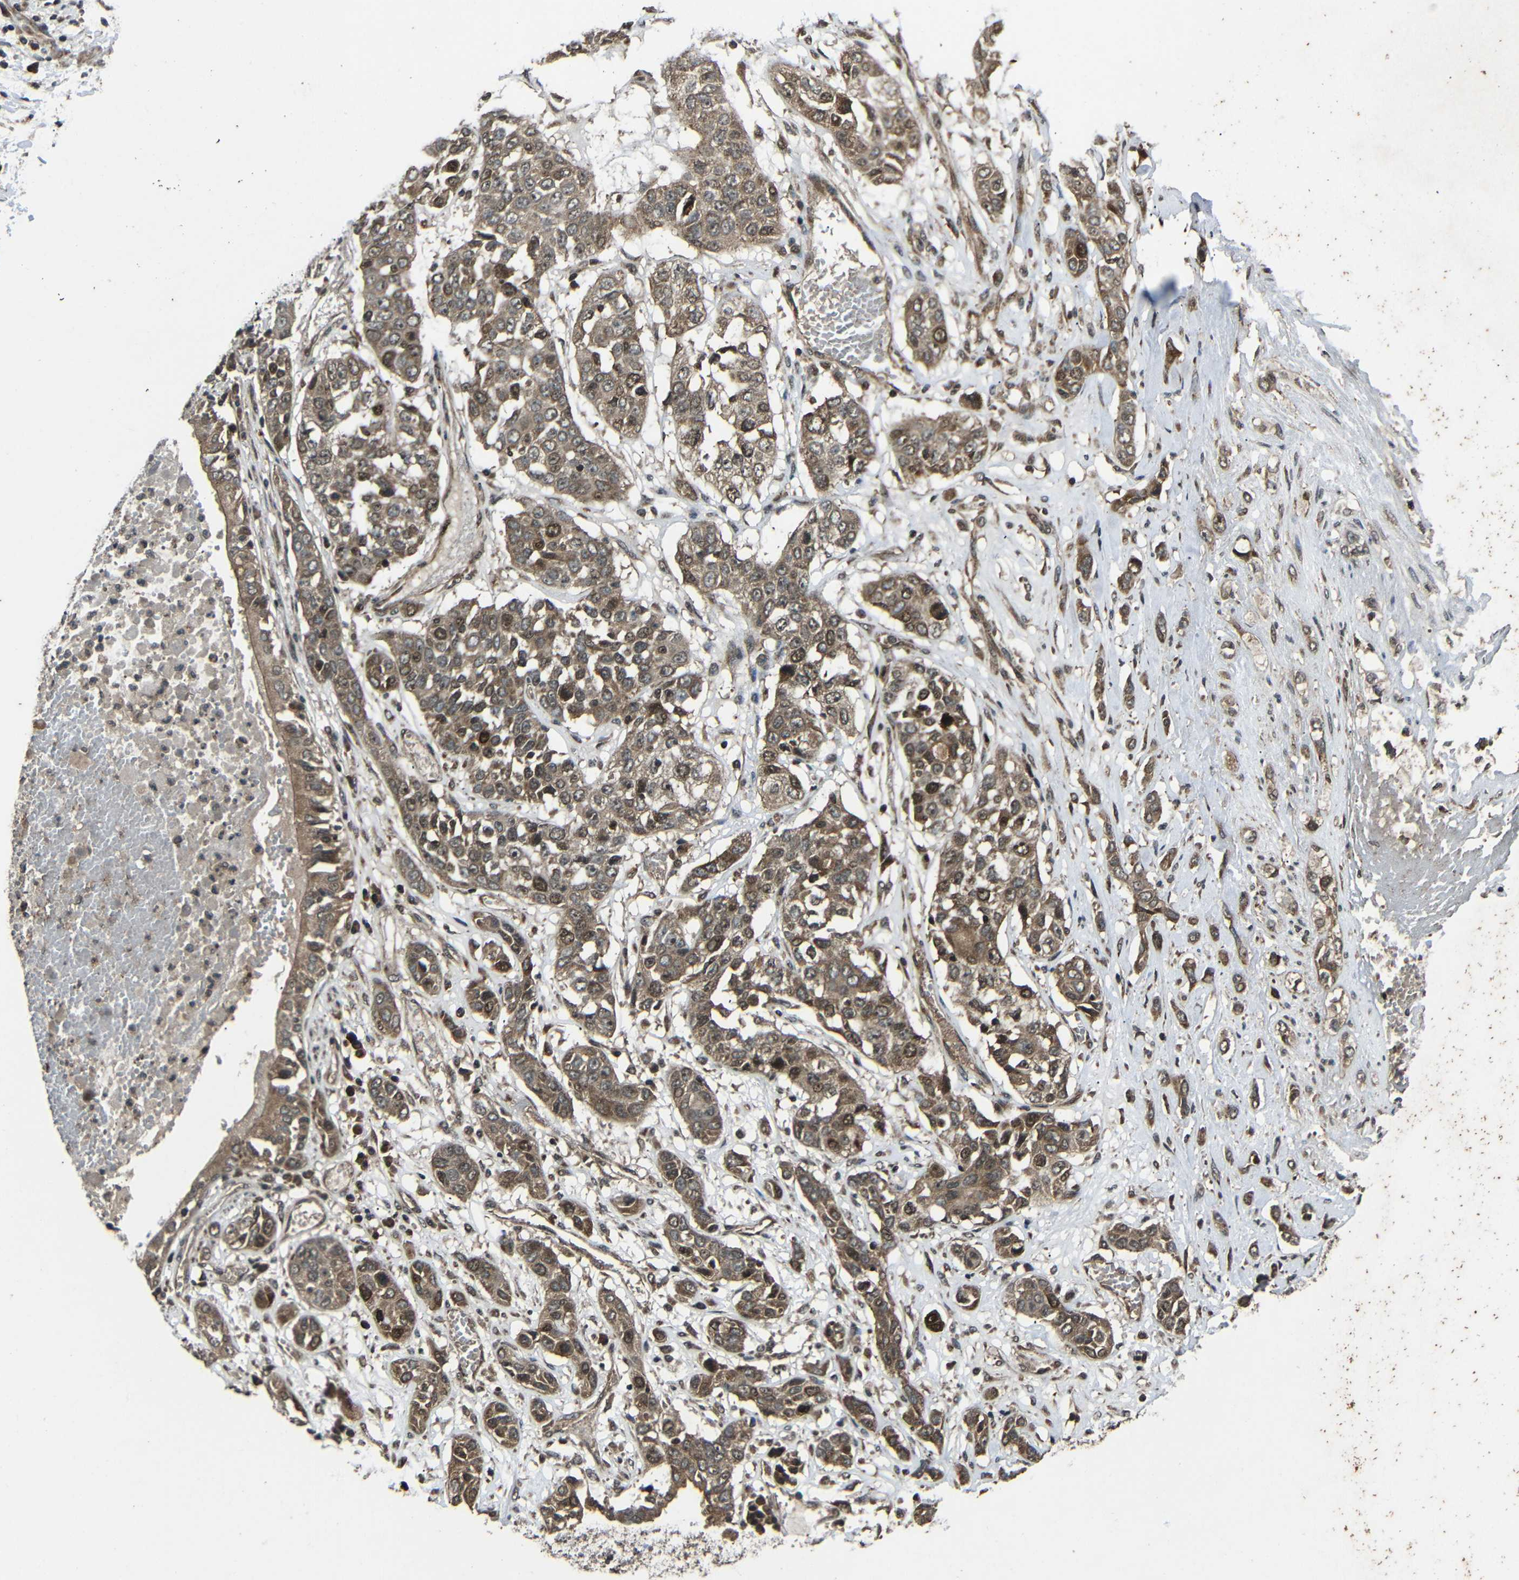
{"staining": {"intensity": "moderate", "quantity": ">75%", "location": "cytoplasmic/membranous,nuclear"}, "tissue": "lung cancer", "cell_type": "Tumor cells", "image_type": "cancer", "snomed": [{"axis": "morphology", "description": "Squamous cell carcinoma, NOS"}, {"axis": "topography", "description": "Lung"}], "caption": "DAB immunohistochemical staining of human squamous cell carcinoma (lung) exhibits moderate cytoplasmic/membranous and nuclear protein staining in about >75% of tumor cells.", "gene": "PLK2", "patient": {"sex": "male", "age": 71}}